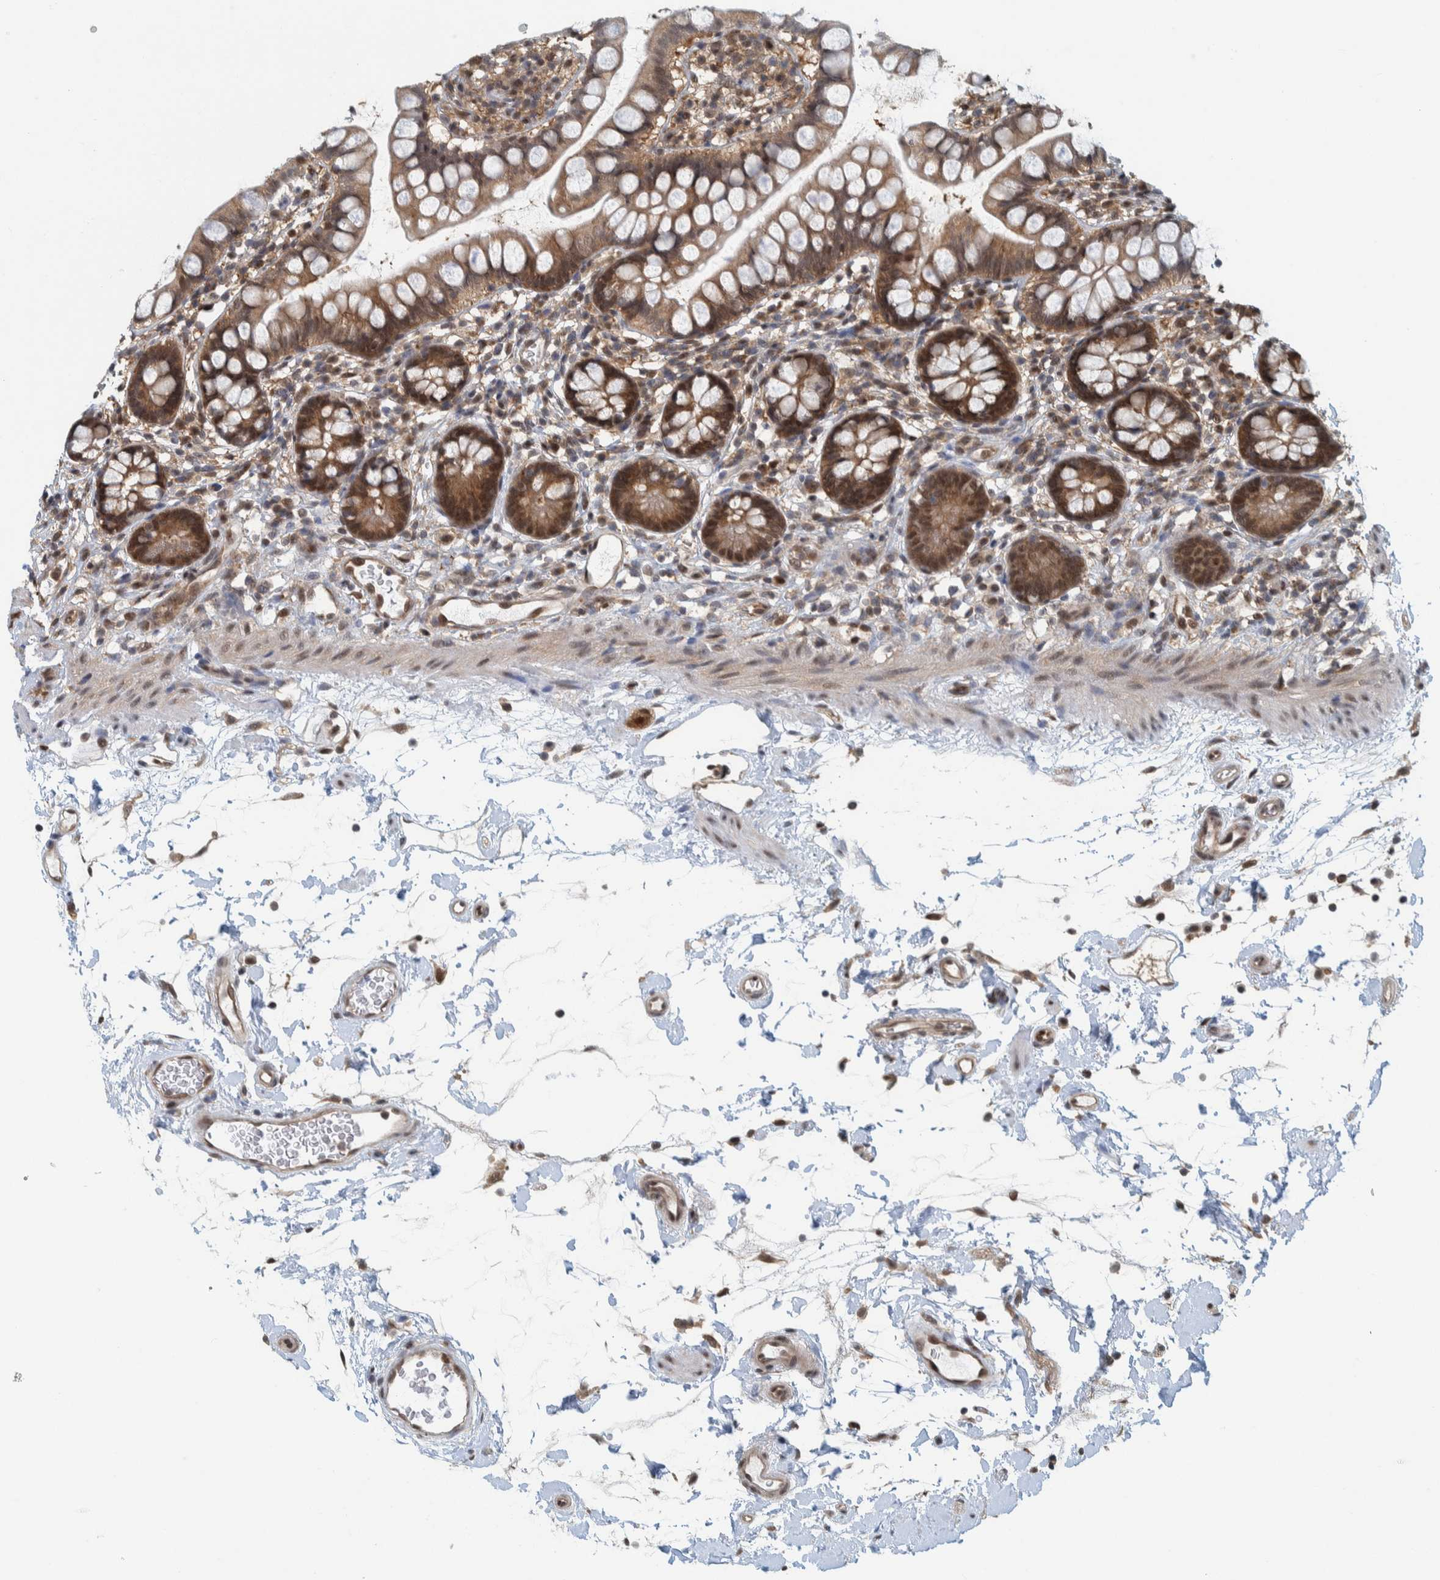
{"staining": {"intensity": "moderate", "quantity": ">75%", "location": "cytoplasmic/membranous,nuclear"}, "tissue": "small intestine", "cell_type": "Glandular cells", "image_type": "normal", "snomed": [{"axis": "morphology", "description": "Normal tissue, NOS"}, {"axis": "topography", "description": "Small intestine"}], "caption": "Glandular cells reveal medium levels of moderate cytoplasmic/membranous,nuclear expression in approximately >75% of cells in normal human small intestine.", "gene": "COPS3", "patient": {"sex": "female", "age": 84}}